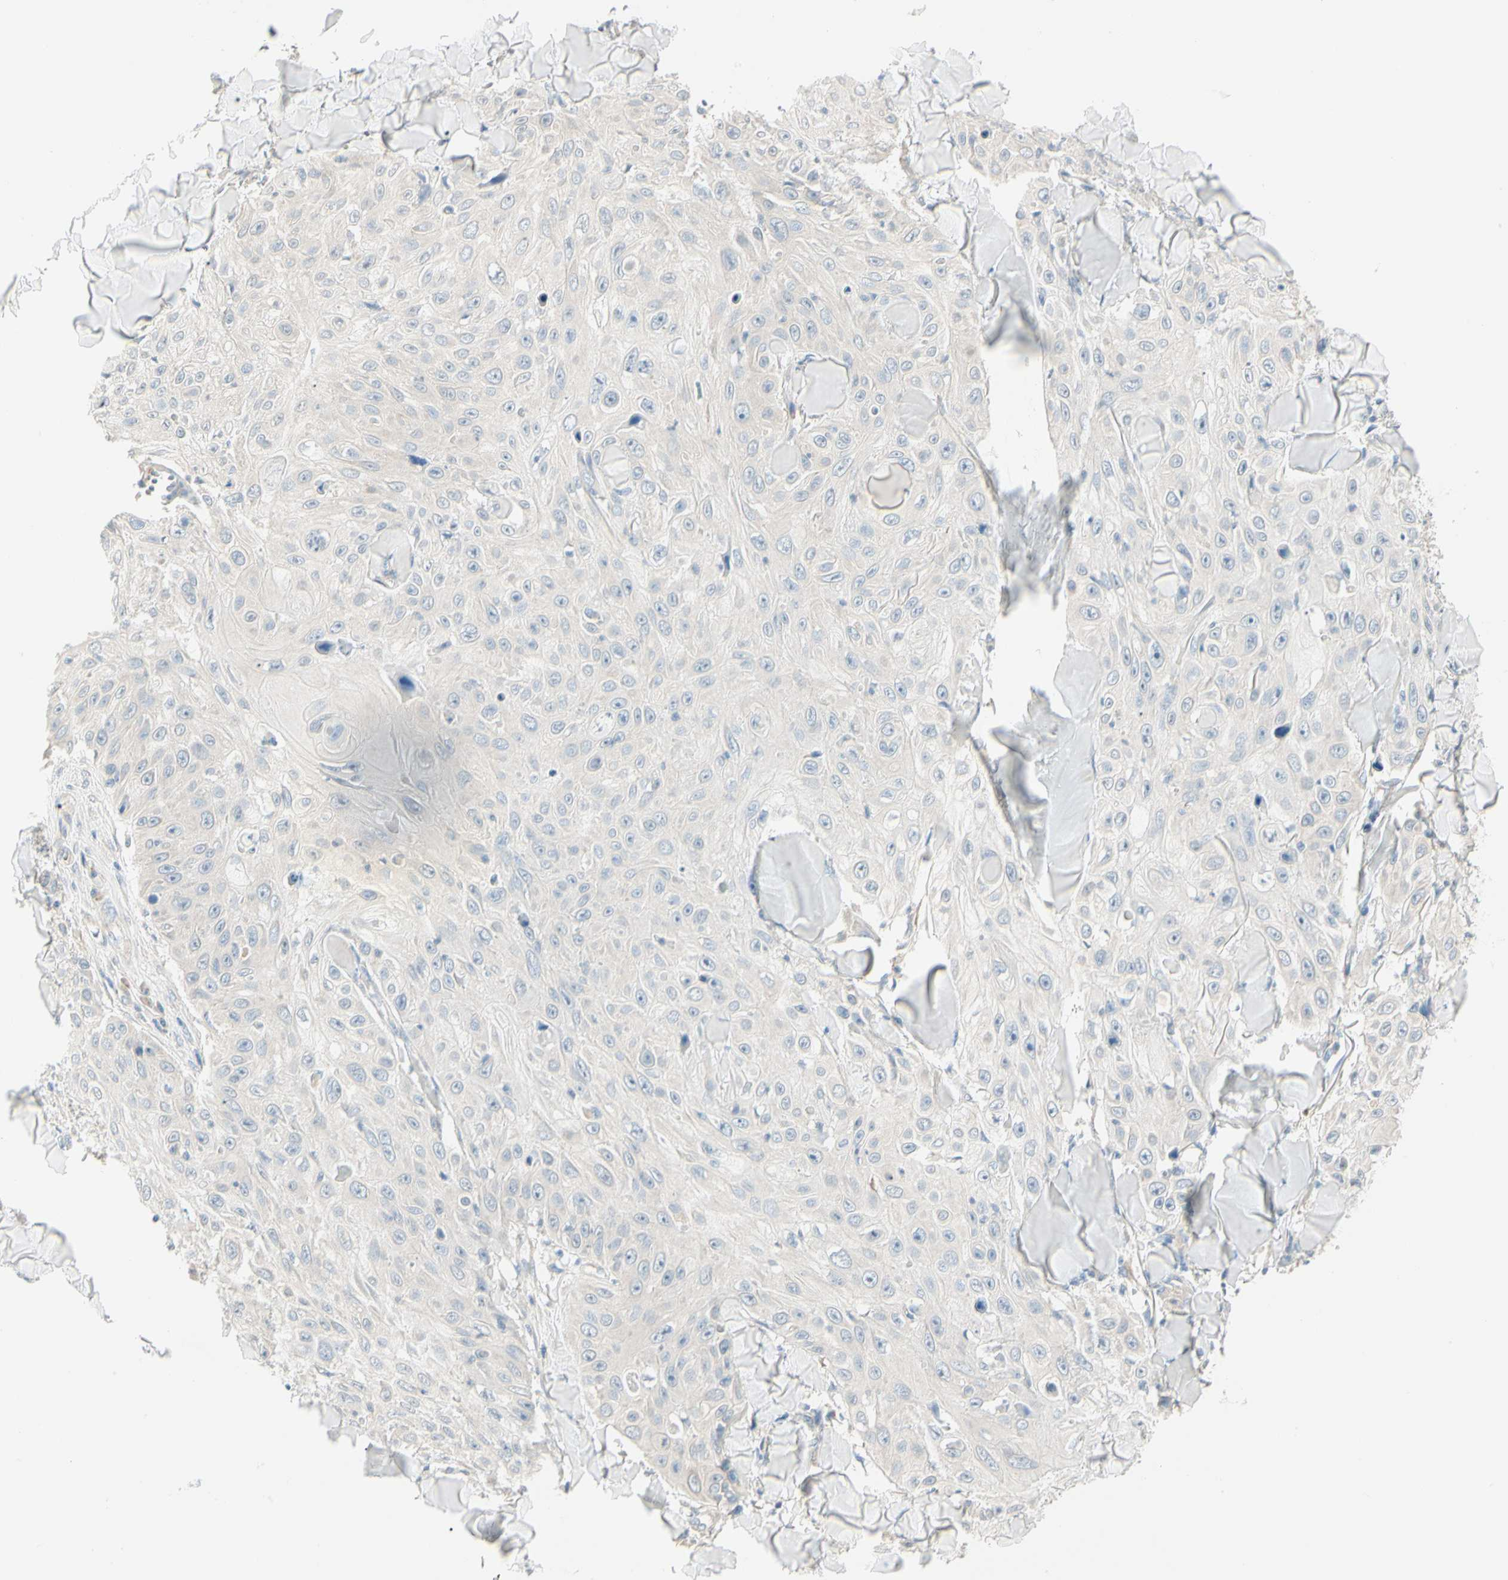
{"staining": {"intensity": "negative", "quantity": "none", "location": "none"}, "tissue": "skin cancer", "cell_type": "Tumor cells", "image_type": "cancer", "snomed": [{"axis": "morphology", "description": "Squamous cell carcinoma, NOS"}, {"axis": "topography", "description": "Skin"}], "caption": "An IHC image of skin squamous cell carcinoma is shown. There is no staining in tumor cells of skin squamous cell carcinoma.", "gene": "DUSP12", "patient": {"sex": "male", "age": 86}}